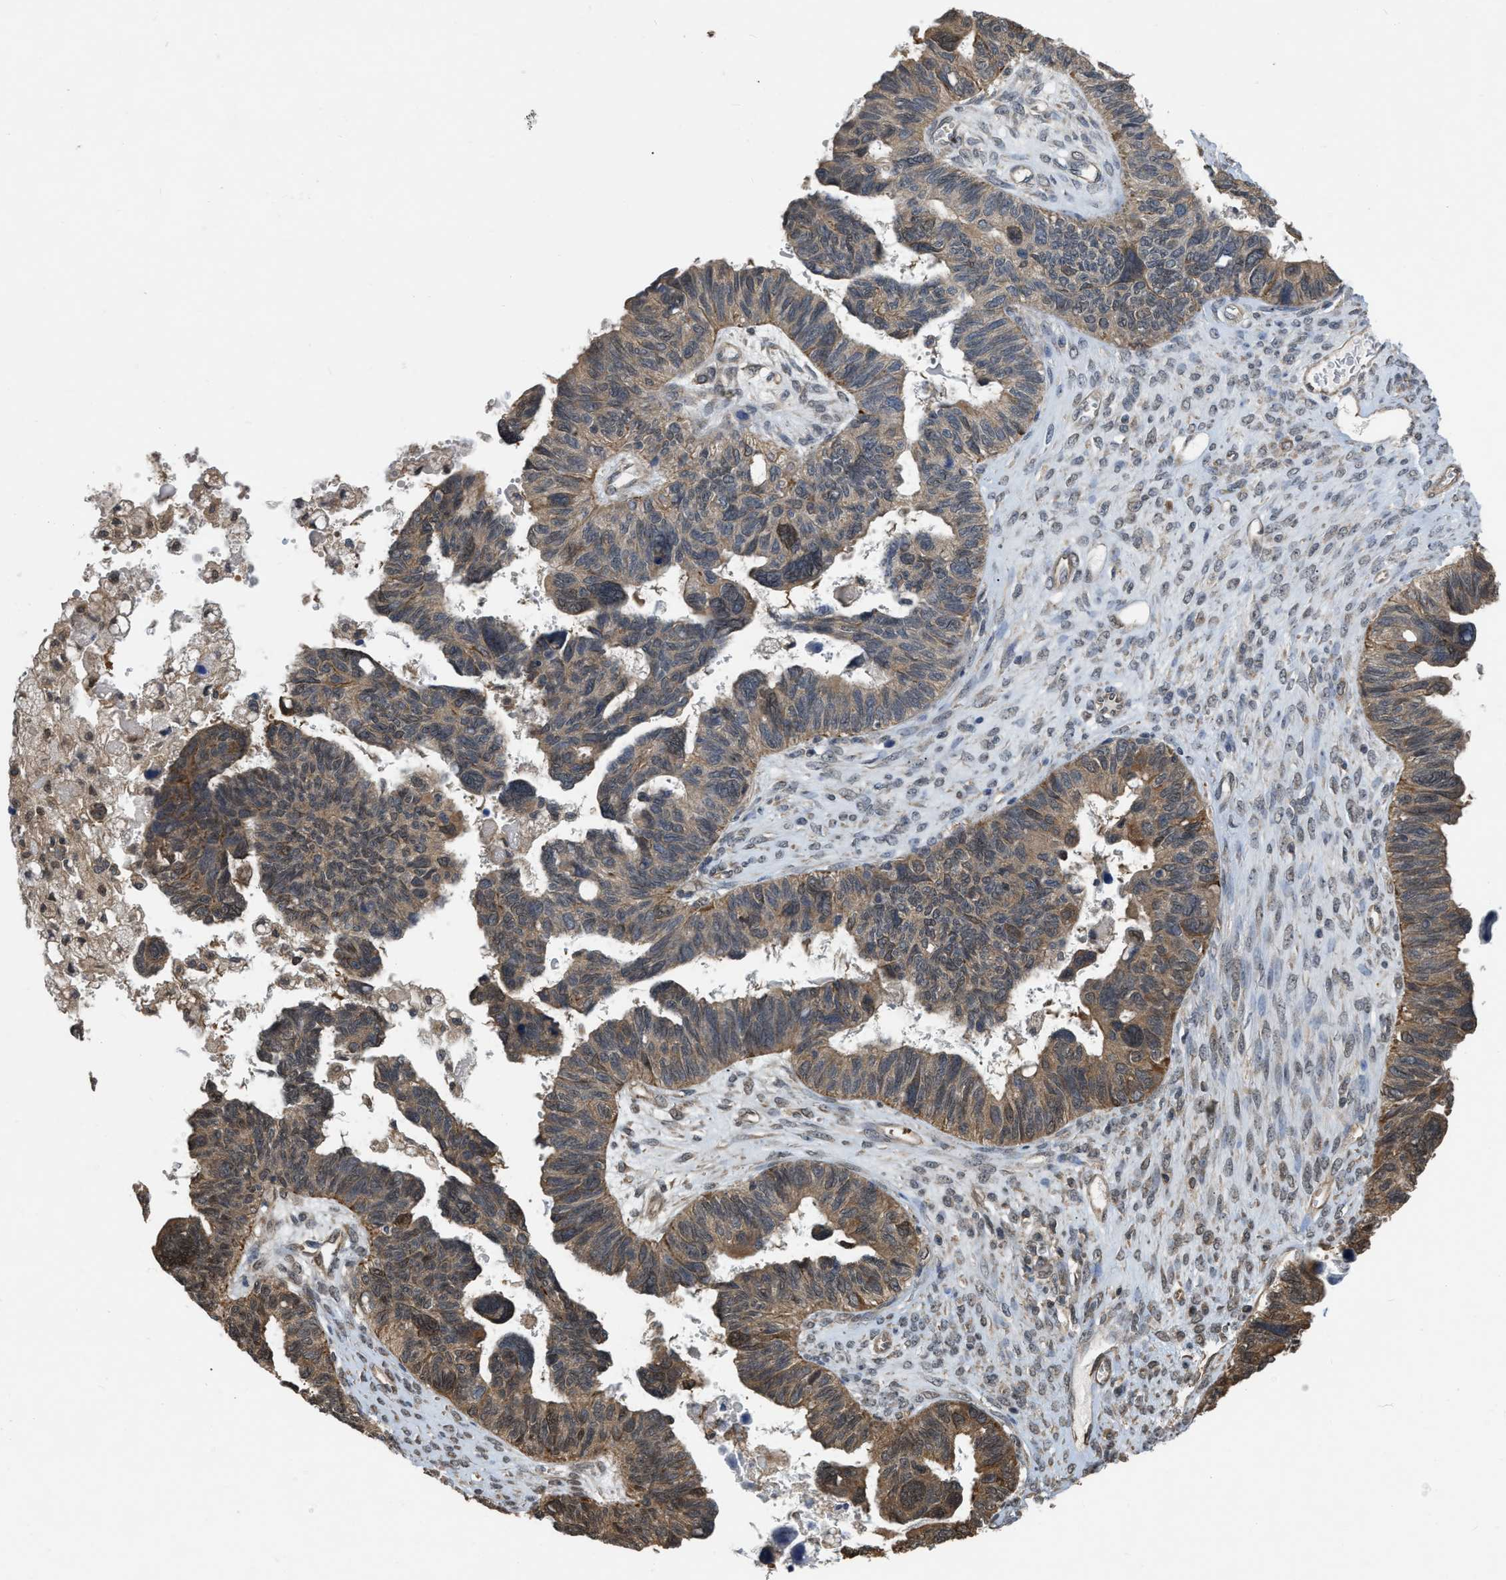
{"staining": {"intensity": "moderate", "quantity": "25%-75%", "location": "cytoplasmic/membranous"}, "tissue": "ovarian cancer", "cell_type": "Tumor cells", "image_type": "cancer", "snomed": [{"axis": "morphology", "description": "Cystadenocarcinoma, serous, NOS"}, {"axis": "topography", "description": "Ovary"}], "caption": "Tumor cells display medium levels of moderate cytoplasmic/membranous staining in approximately 25%-75% of cells in human ovarian cancer. (brown staining indicates protein expression, while blue staining denotes nuclei).", "gene": "BCL7C", "patient": {"sex": "female", "age": 79}}